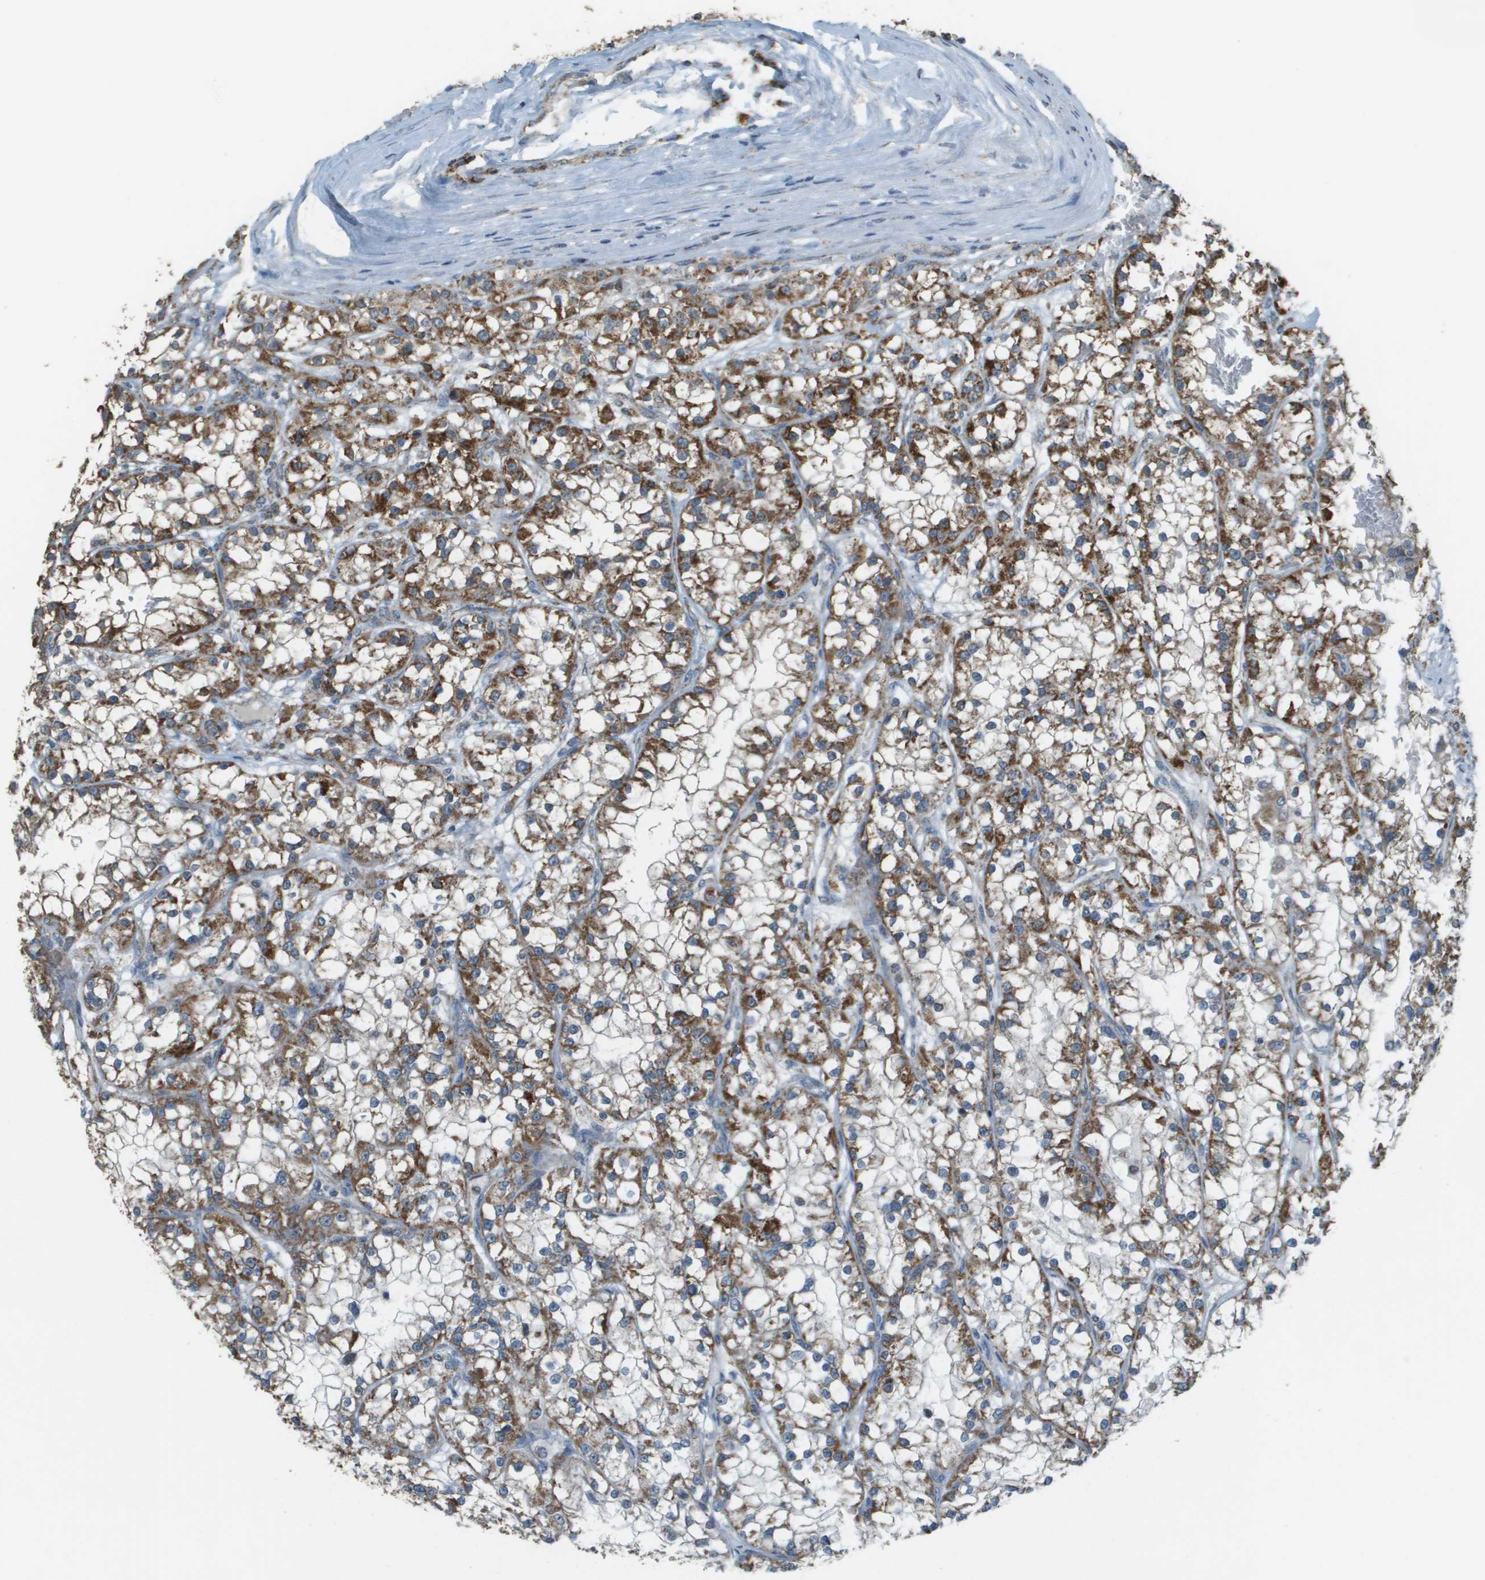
{"staining": {"intensity": "moderate", "quantity": ">75%", "location": "cytoplasmic/membranous"}, "tissue": "renal cancer", "cell_type": "Tumor cells", "image_type": "cancer", "snomed": [{"axis": "morphology", "description": "Adenocarcinoma, NOS"}, {"axis": "topography", "description": "Kidney"}], "caption": "Adenocarcinoma (renal) stained for a protein exhibits moderate cytoplasmic/membranous positivity in tumor cells.", "gene": "FH", "patient": {"sex": "female", "age": 52}}